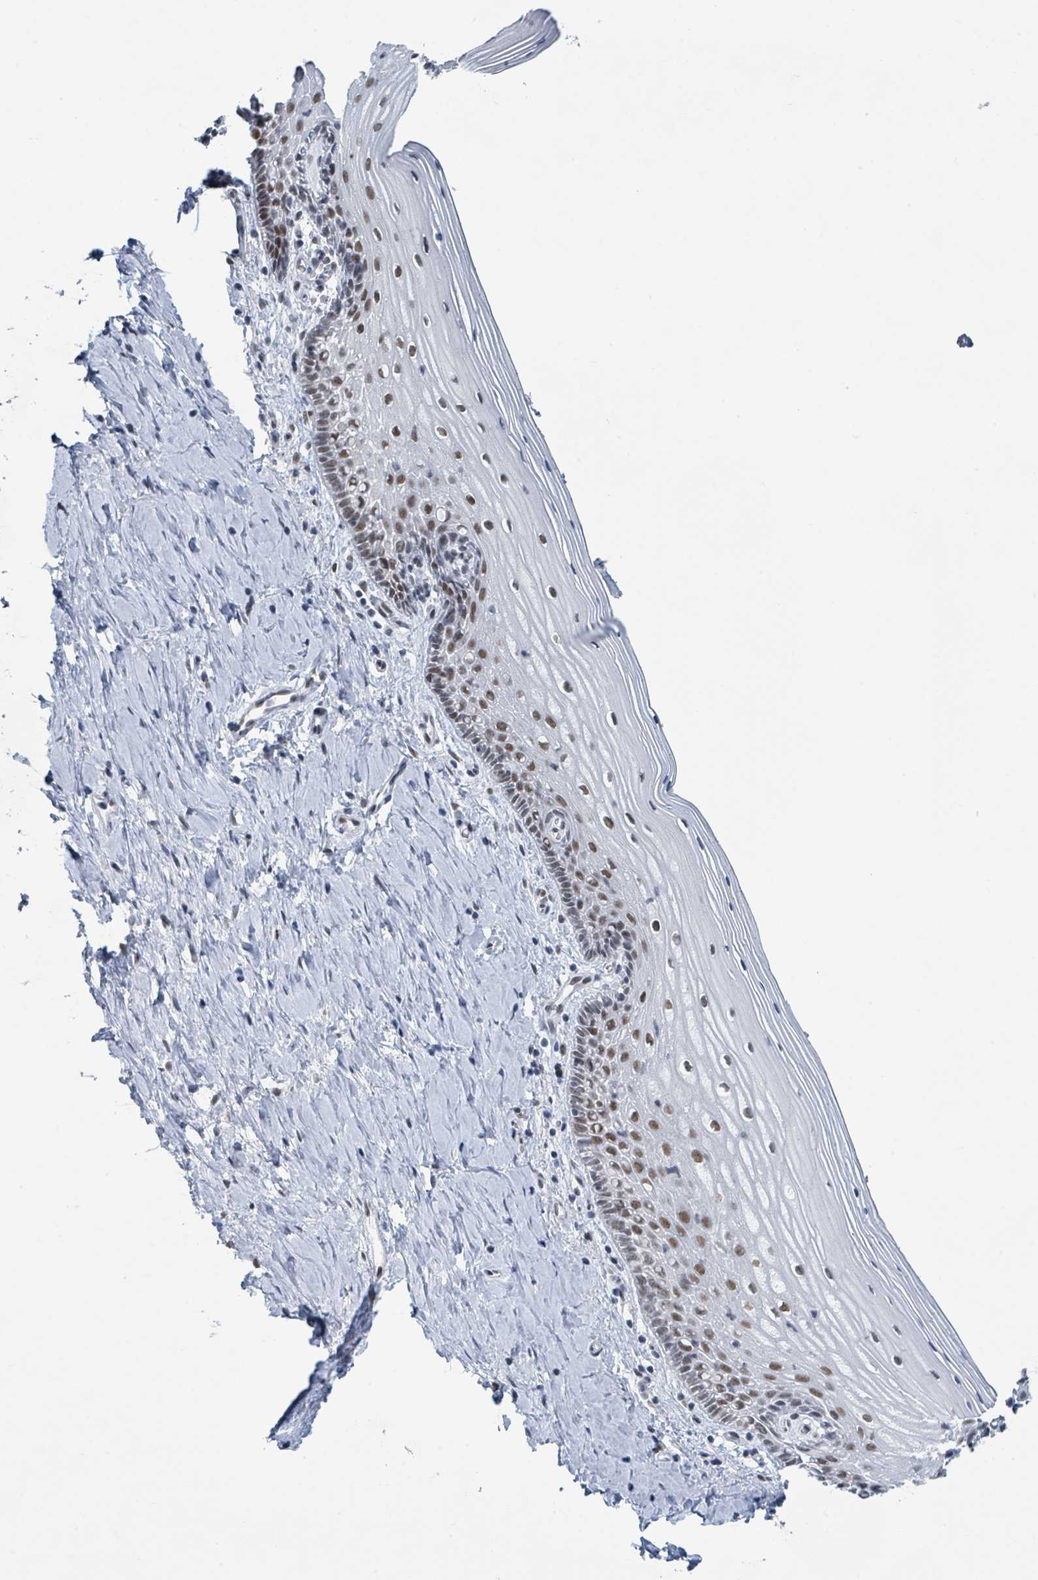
{"staining": {"intensity": "moderate", "quantity": "25%-75%", "location": "nuclear"}, "tissue": "cervix", "cell_type": "Glandular cells", "image_type": "normal", "snomed": [{"axis": "morphology", "description": "Normal tissue, NOS"}, {"axis": "topography", "description": "Cervix"}], "caption": "A high-resolution histopathology image shows immunohistochemistry (IHC) staining of benign cervix, which demonstrates moderate nuclear expression in approximately 25%-75% of glandular cells.", "gene": "EHMT2", "patient": {"sex": "female", "age": 44}}